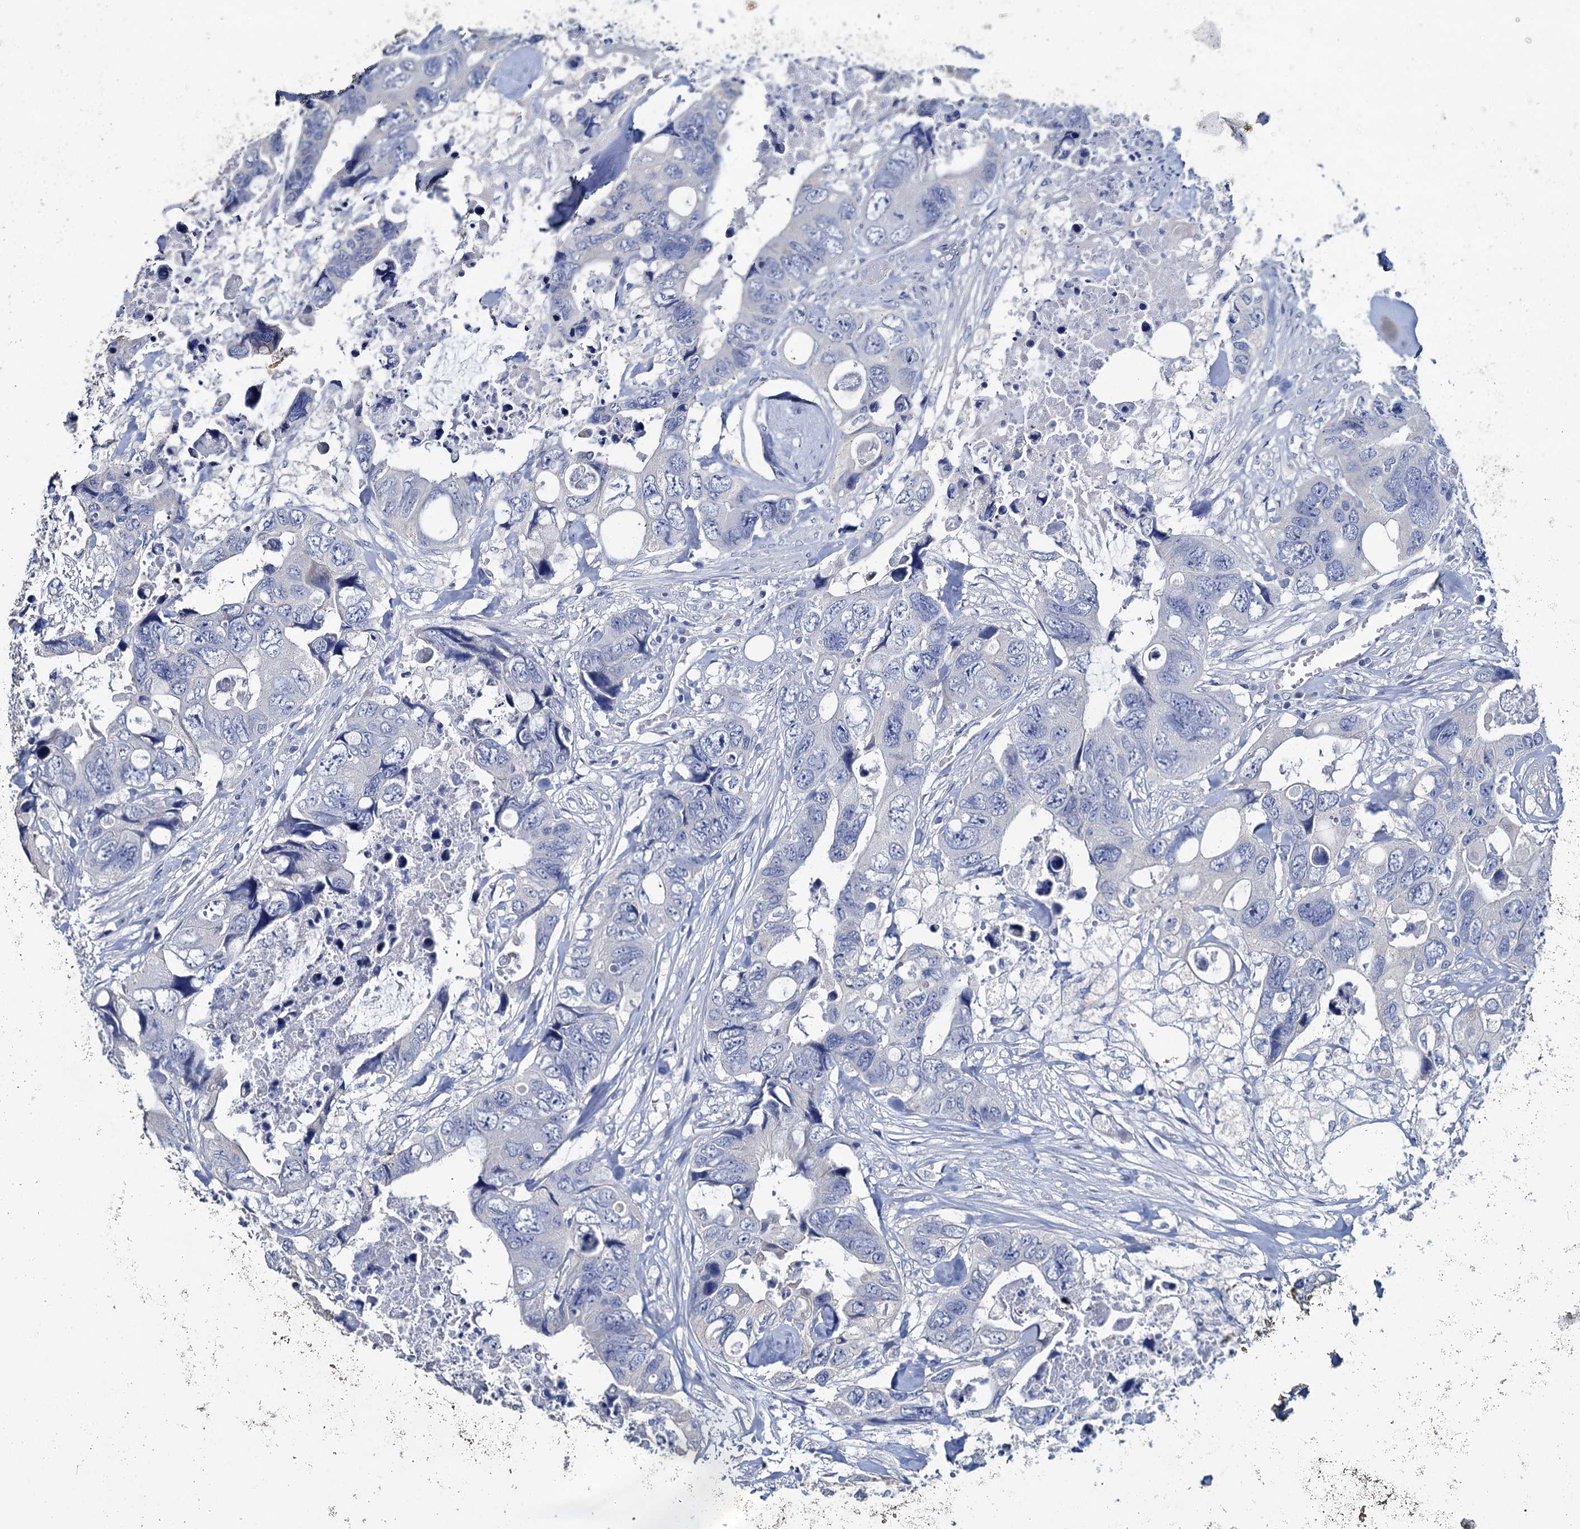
{"staining": {"intensity": "negative", "quantity": "none", "location": "none"}, "tissue": "colorectal cancer", "cell_type": "Tumor cells", "image_type": "cancer", "snomed": [{"axis": "morphology", "description": "Adenocarcinoma, NOS"}, {"axis": "topography", "description": "Rectum"}], "caption": "Immunohistochemistry (IHC) of colorectal cancer (adenocarcinoma) displays no positivity in tumor cells.", "gene": "SNCB", "patient": {"sex": "male", "age": 57}}